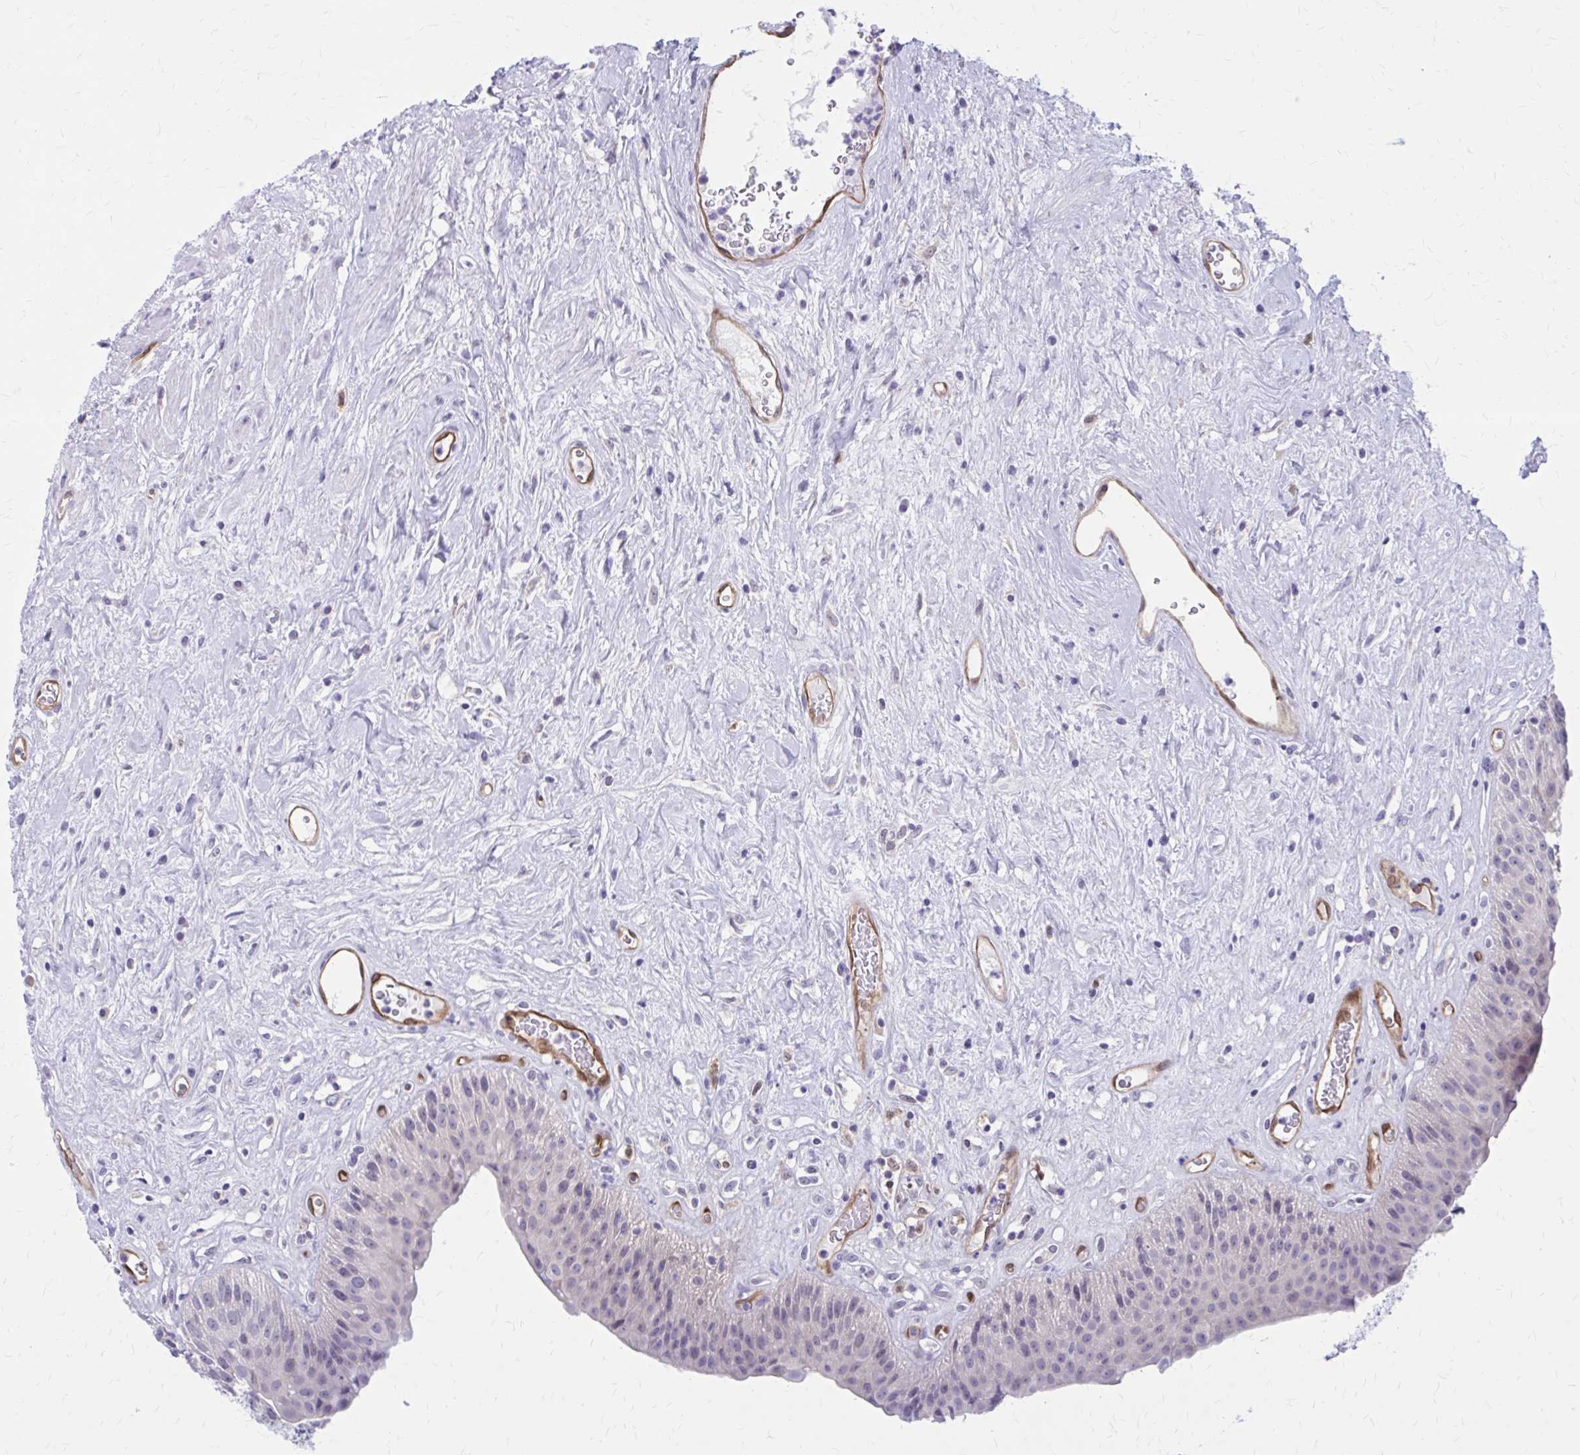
{"staining": {"intensity": "negative", "quantity": "none", "location": "none"}, "tissue": "urinary bladder", "cell_type": "Urothelial cells", "image_type": "normal", "snomed": [{"axis": "morphology", "description": "Normal tissue, NOS"}, {"axis": "topography", "description": "Urinary bladder"}], "caption": "Human urinary bladder stained for a protein using IHC displays no staining in urothelial cells.", "gene": "CLIC2", "patient": {"sex": "female", "age": 56}}